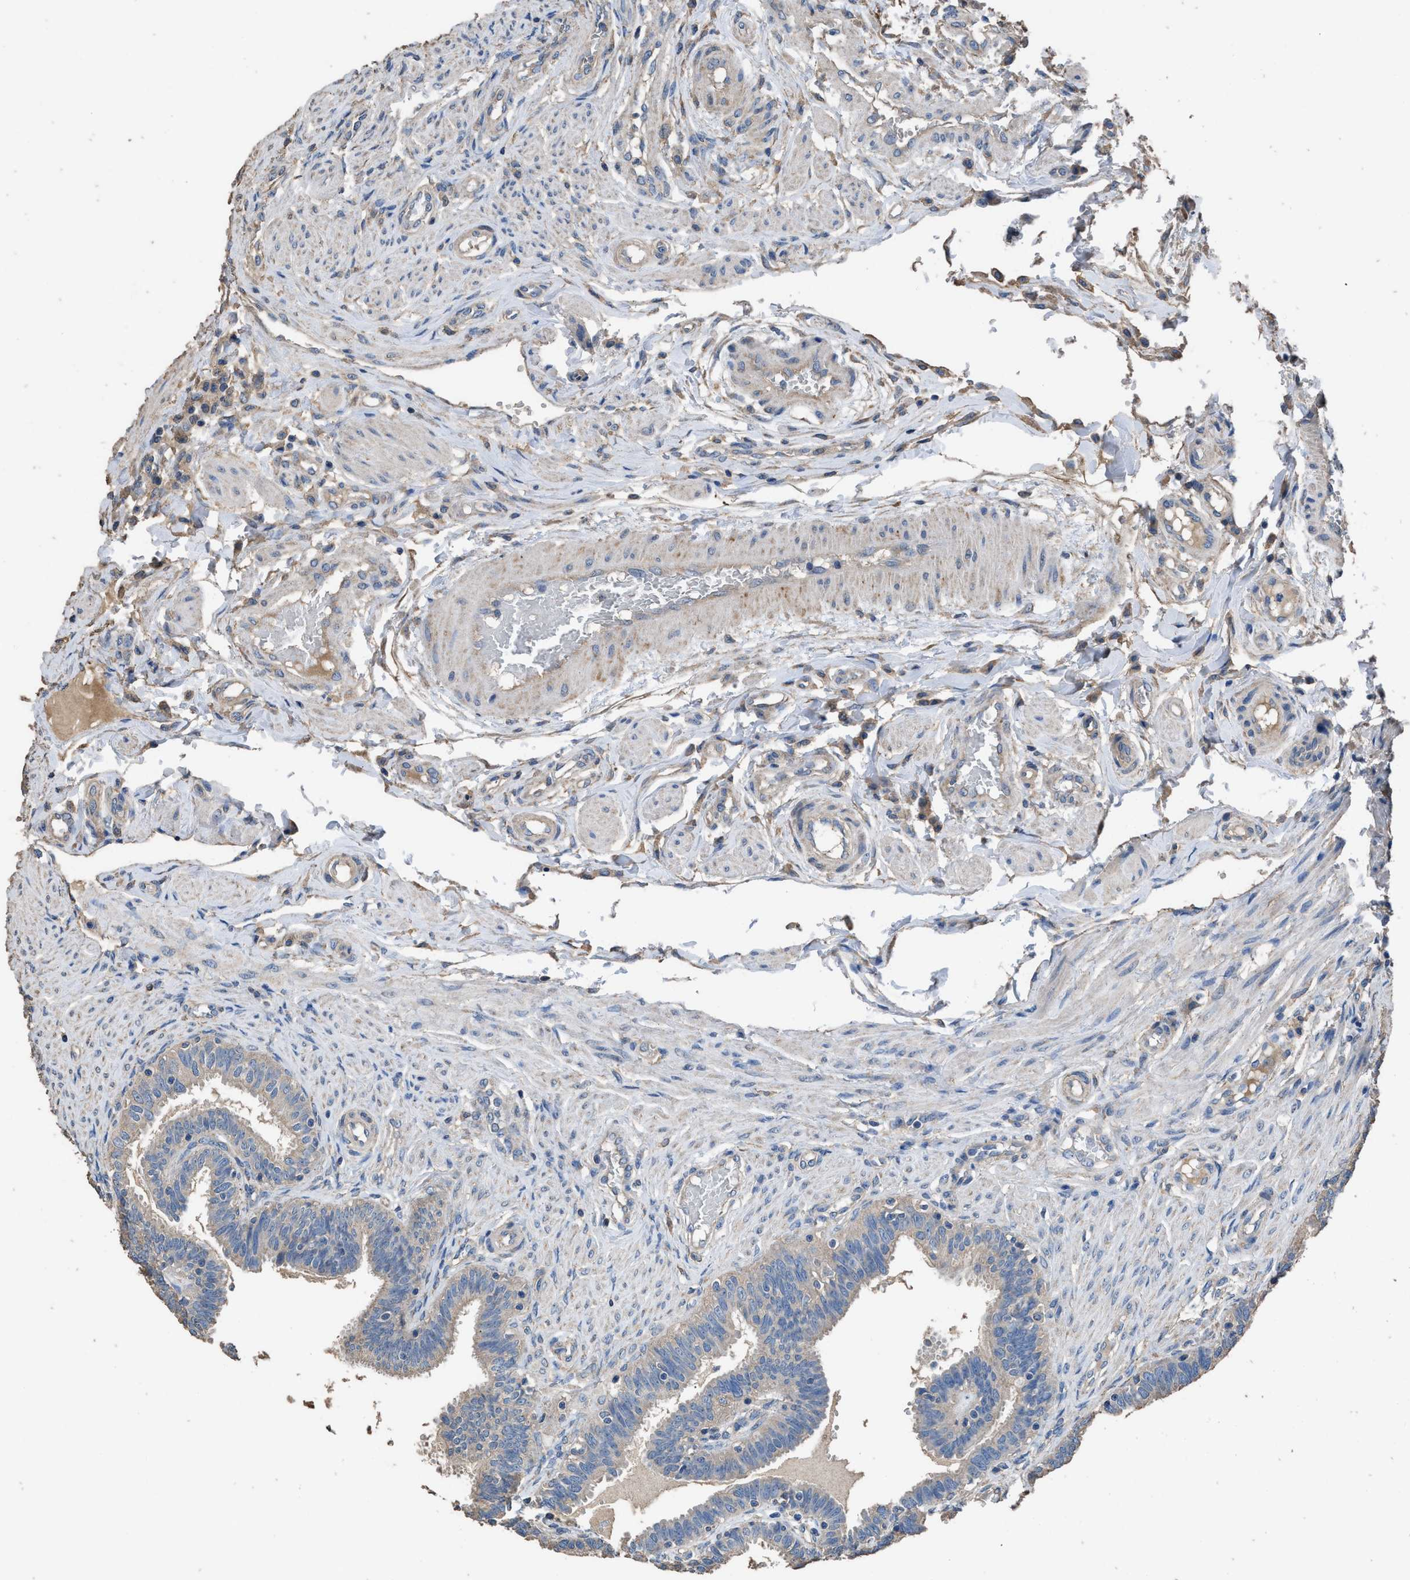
{"staining": {"intensity": "weak", "quantity": "25%-75%", "location": "cytoplasmic/membranous"}, "tissue": "fallopian tube", "cell_type": "Glandular cells", "image_type": "normal", "snomed": [{"axis": "morphology", "description": "Normal tissue, NOS"}, {"axis": "topography", "description": "Fallopian tube"}, {"axis": "topography", "description": "Placenta"}], "caption": "A brown stain labels weak cytoplasmic/membranous staining of a protein in glandular cells of benign fallopian tube.", "gene": "ITSN1", "patient": {"sex": "female", "age": 34}}